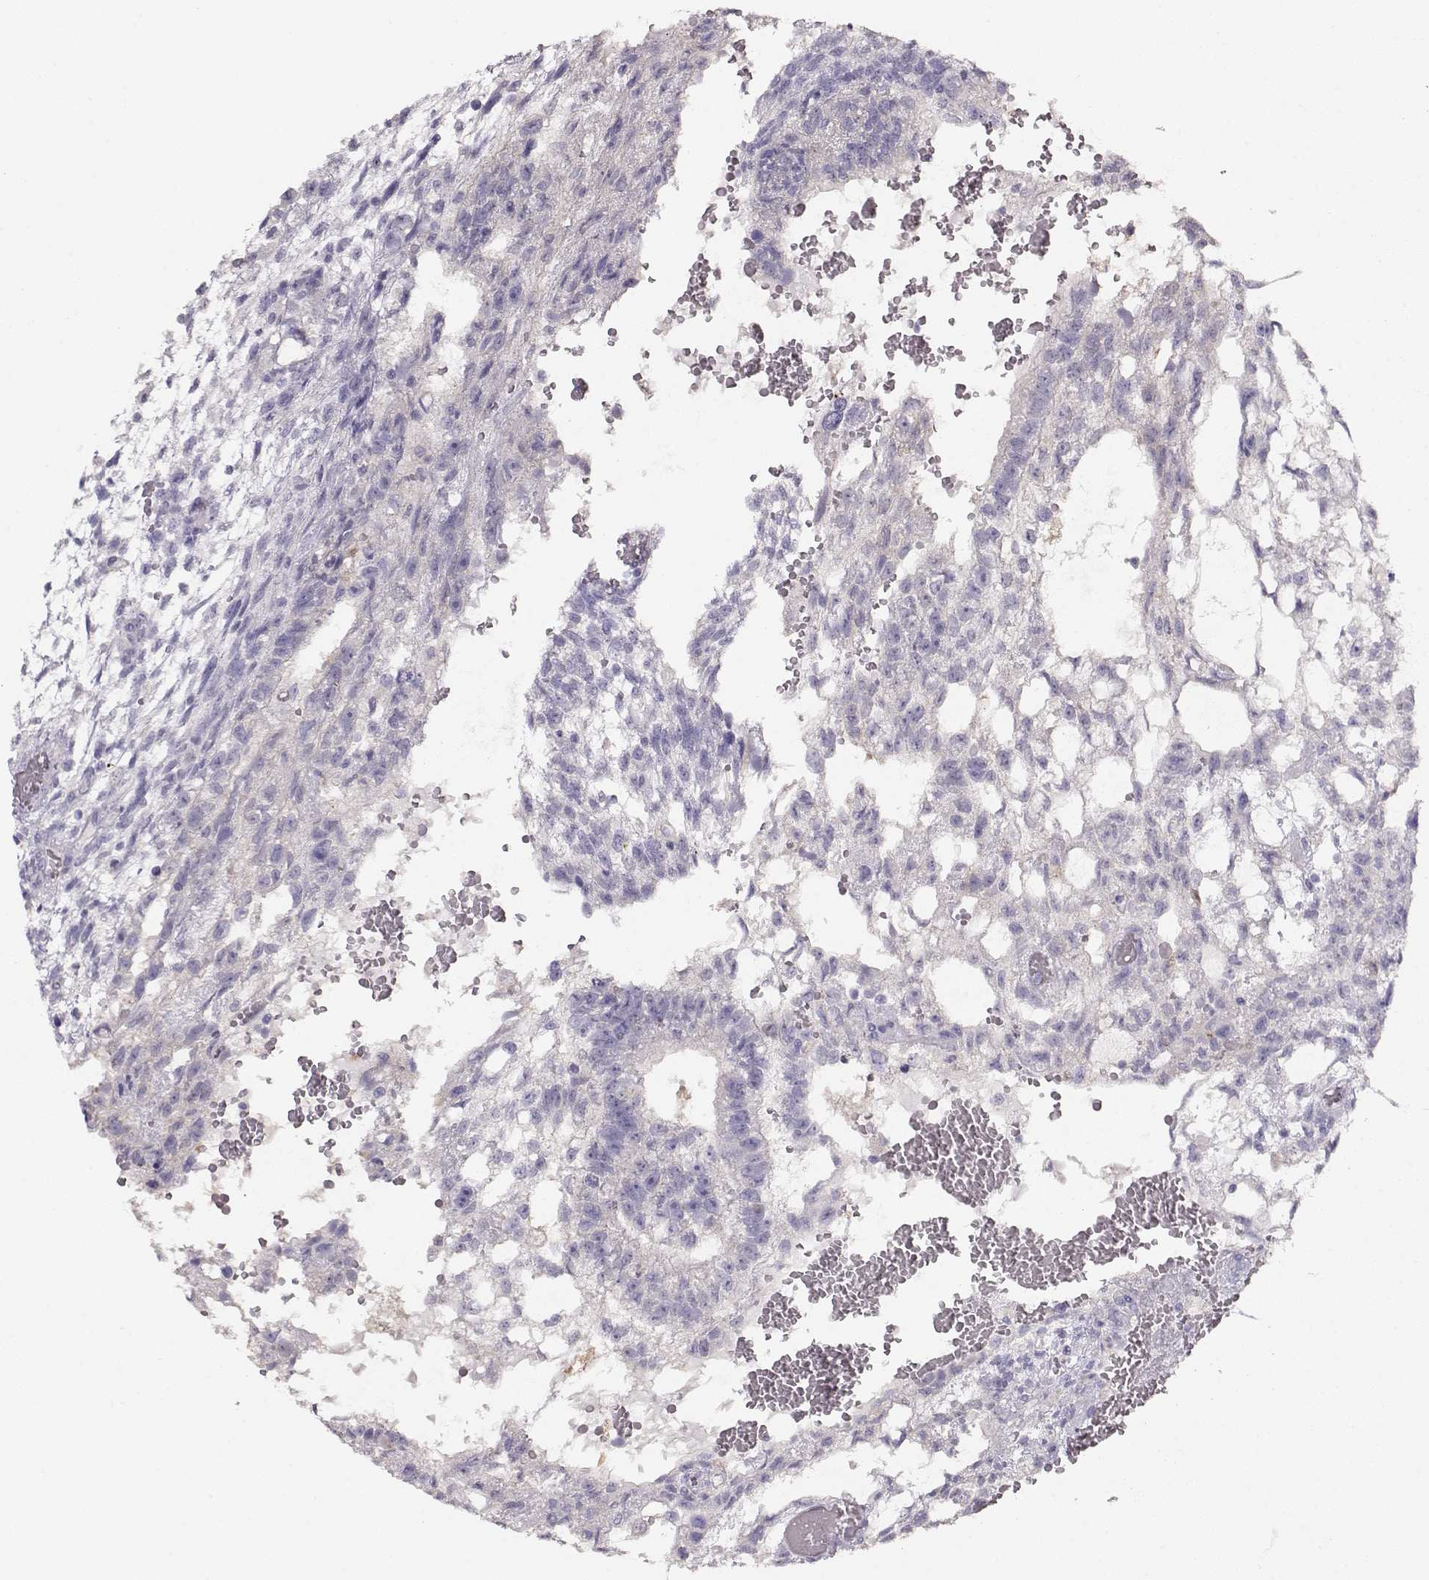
{"staining": {"intensity": "negative", "quantity": "none", "location": "none"}, "tissue": "testis cancer", "cell_type": "Tumor cells", "image_type": "cancer", "snomed": [{"axis": "morphology", "description": "Carcinoma, Embryonal, NOS"}, {"axis": "topography", "description": "Testis"}], "caption": "There is no significant expression in tumor cells of testis cancer.", "gene": "NDRG4", "patient": {"sex": "male", "age": 32}}